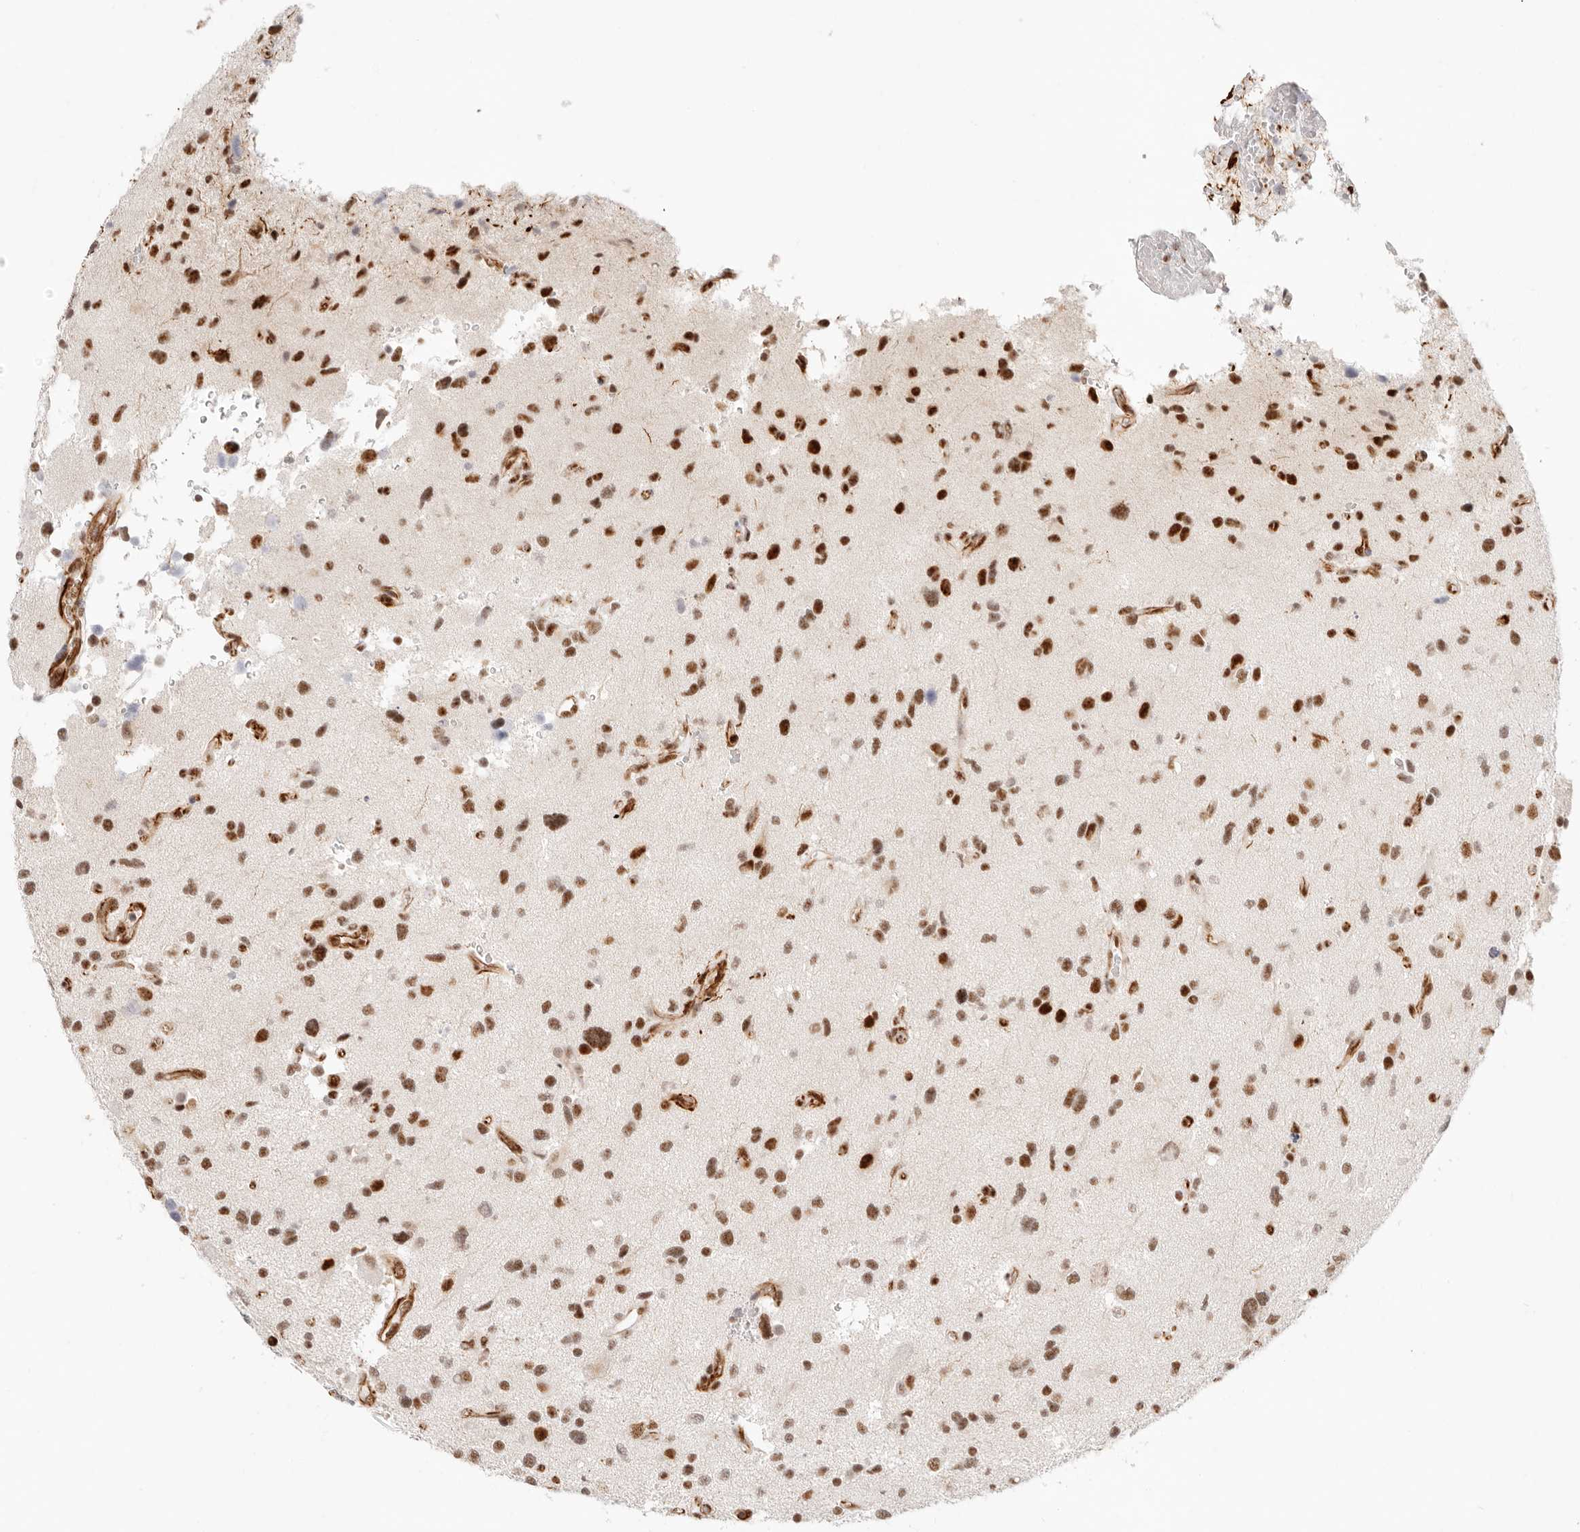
{"staining": {"intensity": "moderate", "quantity": "25%-75%", "location": "nuclear"}, "tissue": "glioma", "cell_type": "Tumor cells", "image_type": "cancer", "snomed": [{"axis": "morphology", "description": "Glioma, malignant, High grade"}, {"axis": "topography", "description": "Brain"}], "caption": "IHC of human malignant high-grade glioma exhibits medium levels of moderate nuclear expression in about 25%-75% of tumor cells.", "gene": "ZC3H11A", "patient": {"sex": "male", "age": 33}}